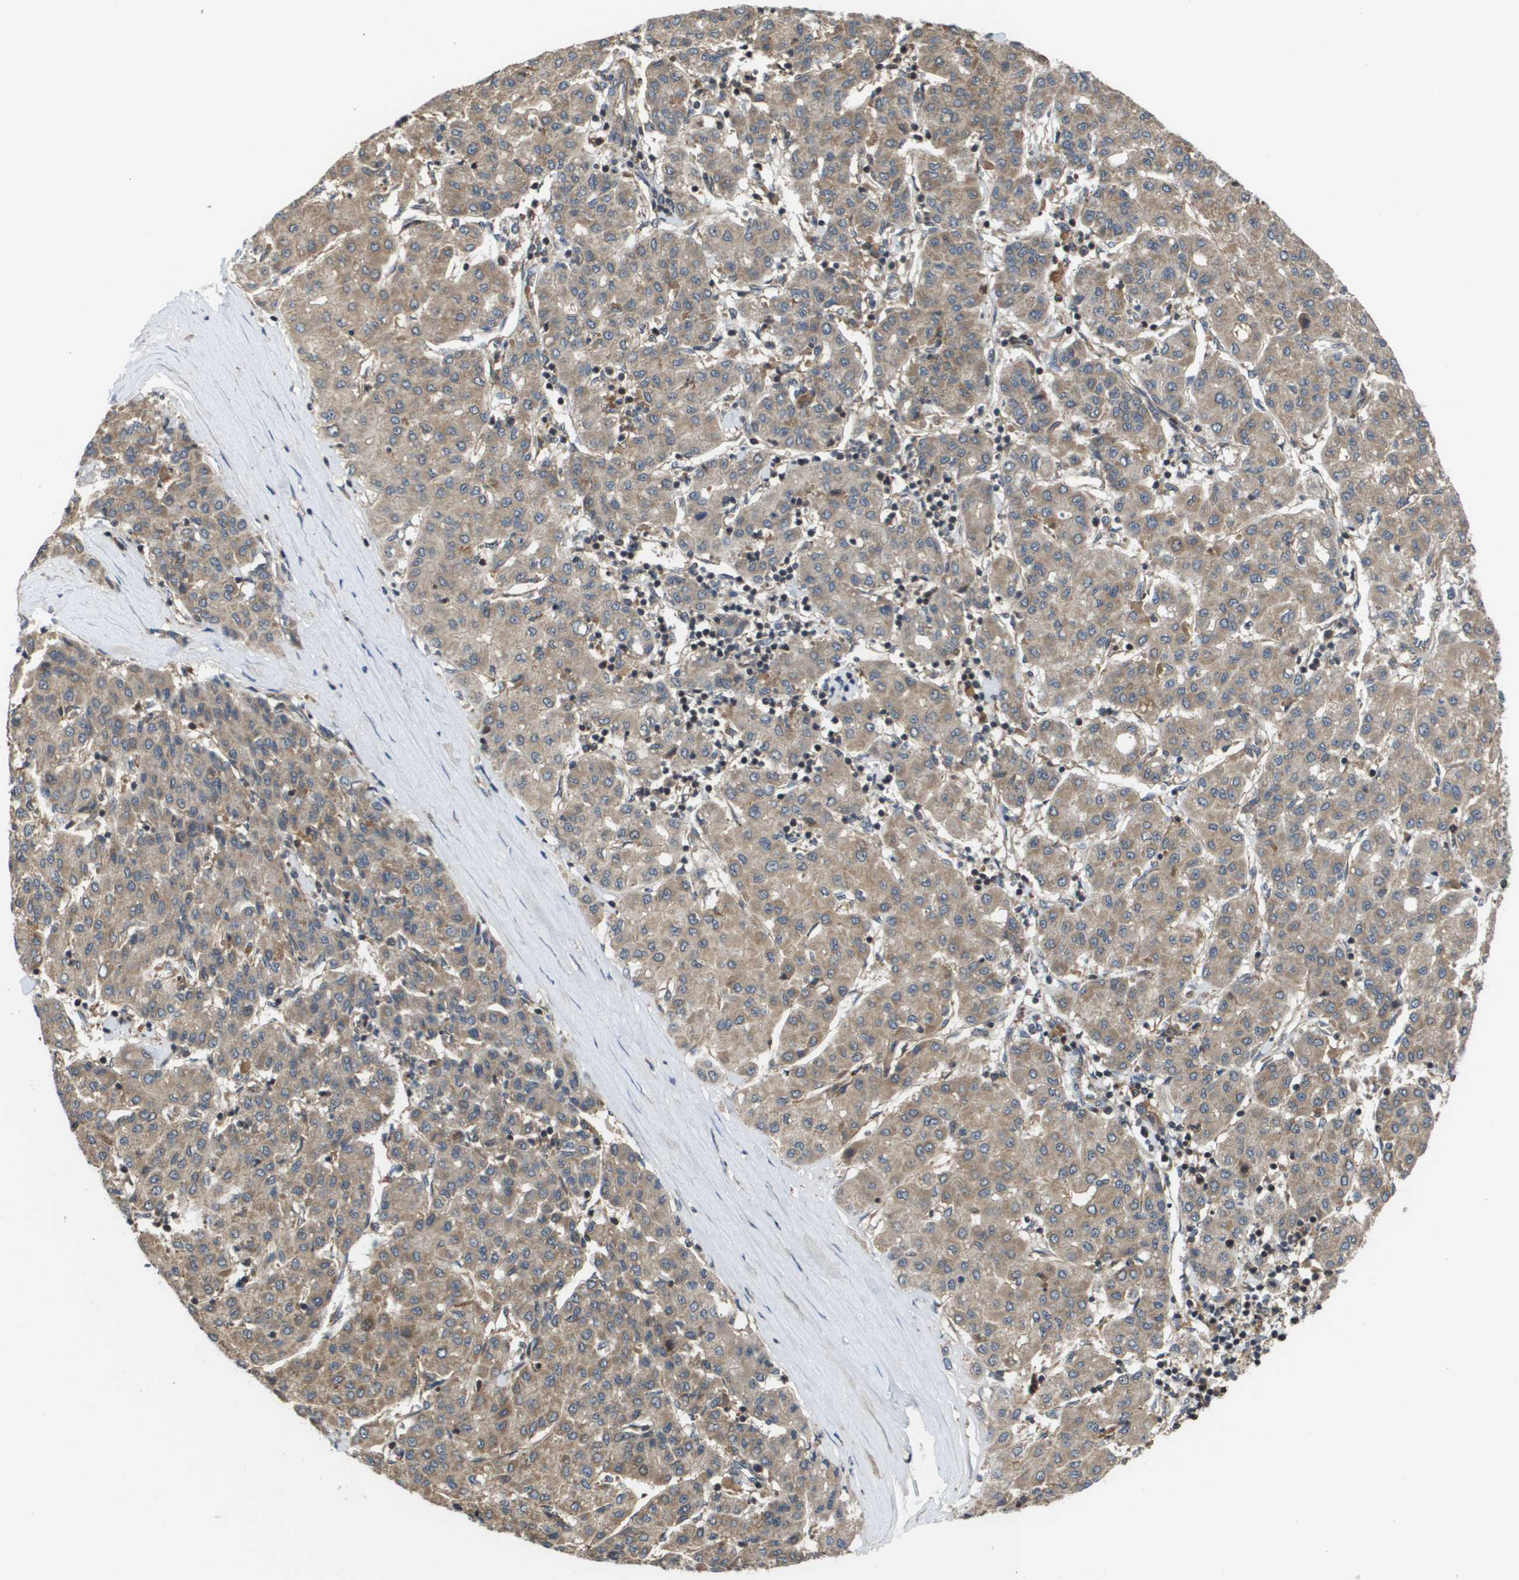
{"staining": {"intensity": "weak", "quantity": "25%-75%", "location": "cytoplasmic/membranous"}, "tissue": "liver cancer", "cell_type": "Tumor cells", "image_type": "cancer", "snomed": [{"axis": "morphology", "description": "Carcinoma, Hepatocellular, NOS"}, {"axis": "topography", "description": "Liver"}], "caption": "A photomicrograph of human liver hepatocellular carcinoma stained for a protein reveals weak cytoplasmic/membranous brown staining in tumor cells.", "gene": "RBM38", "patient": {"sex": "male", "age": 65}}